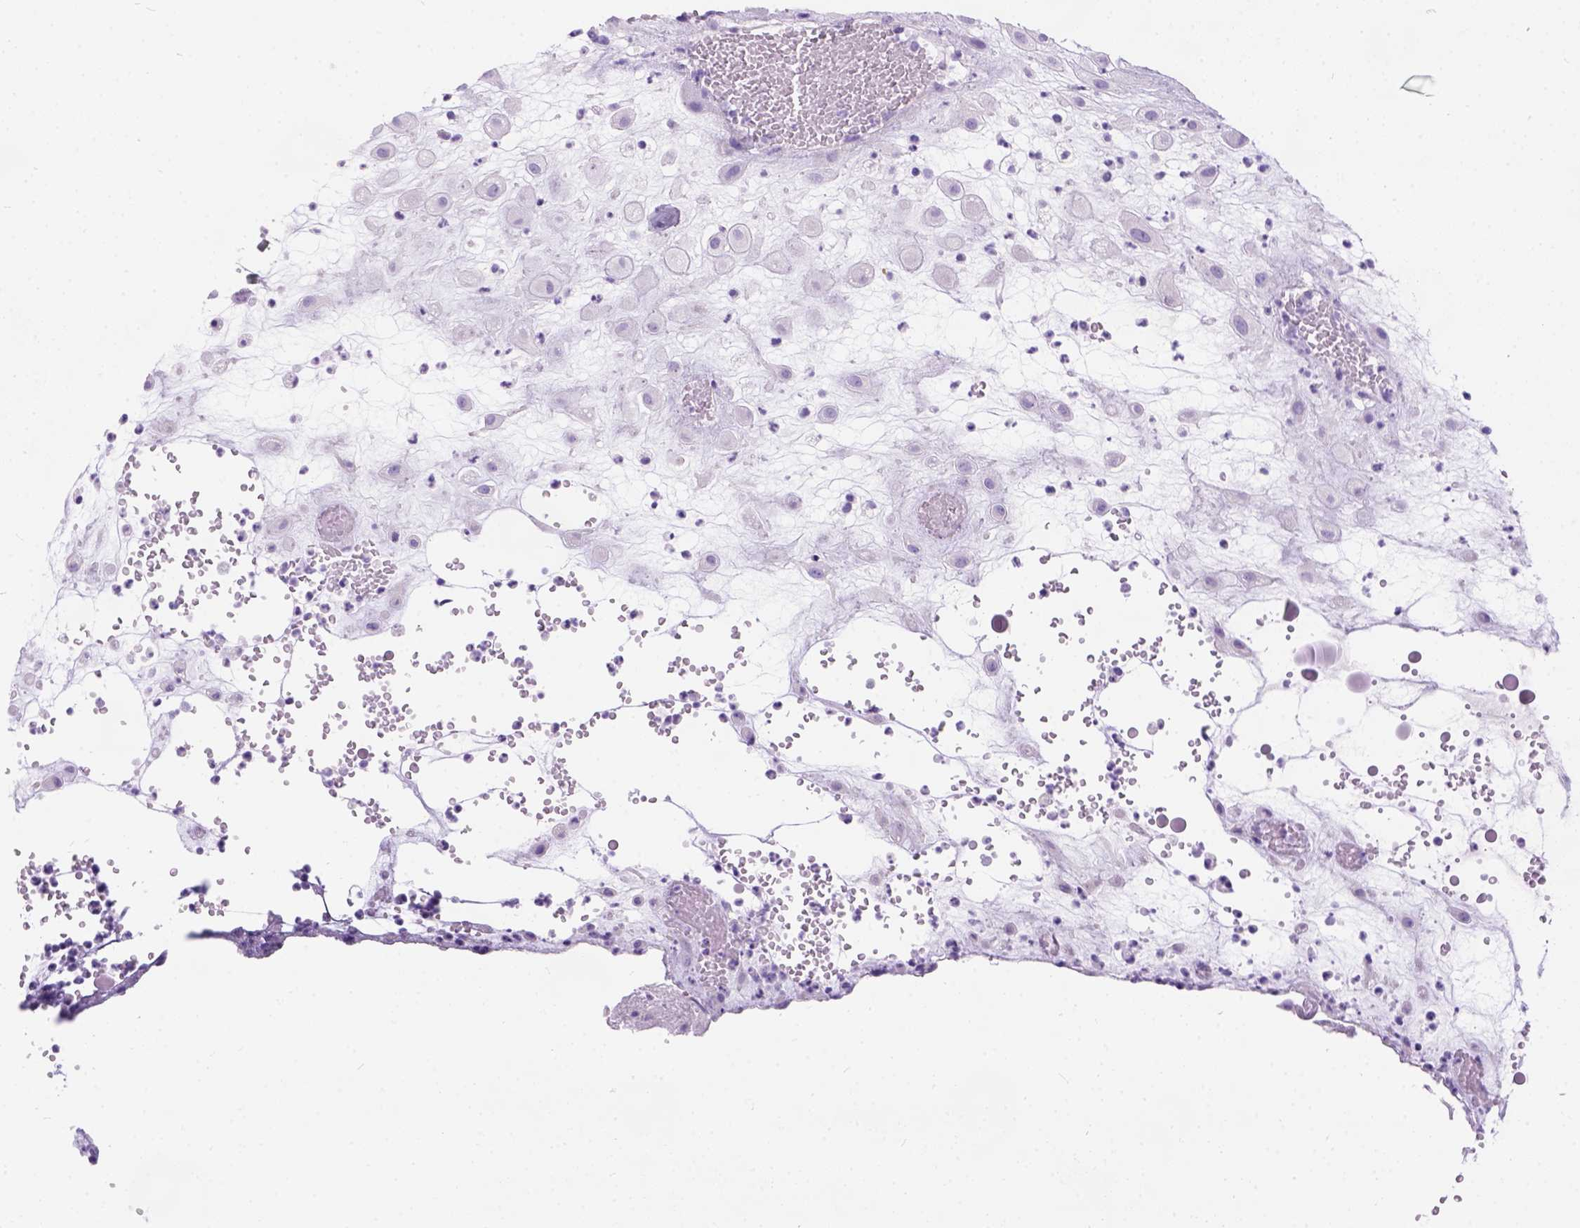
{"staining": {"intensity": "negative", "quantity": "none", "location": "none"}, "tissue": "placenta", "cell_type": "Decidual cells", "image_type": "normal", "snomed": [{"axis": "morphology", "description": "Normal tissue, NOS"}, {"axis": "topography", "description": "Placenta"}], "caption": "Immunohistochemical staining of normal placenta demonstrates no significant staining in decidual cells. (Brightfield microscopy of DAB immunohistochemistry at high magnification).", "gene": "C7orf57", "patient": {"sex": "female", "age": 24}}